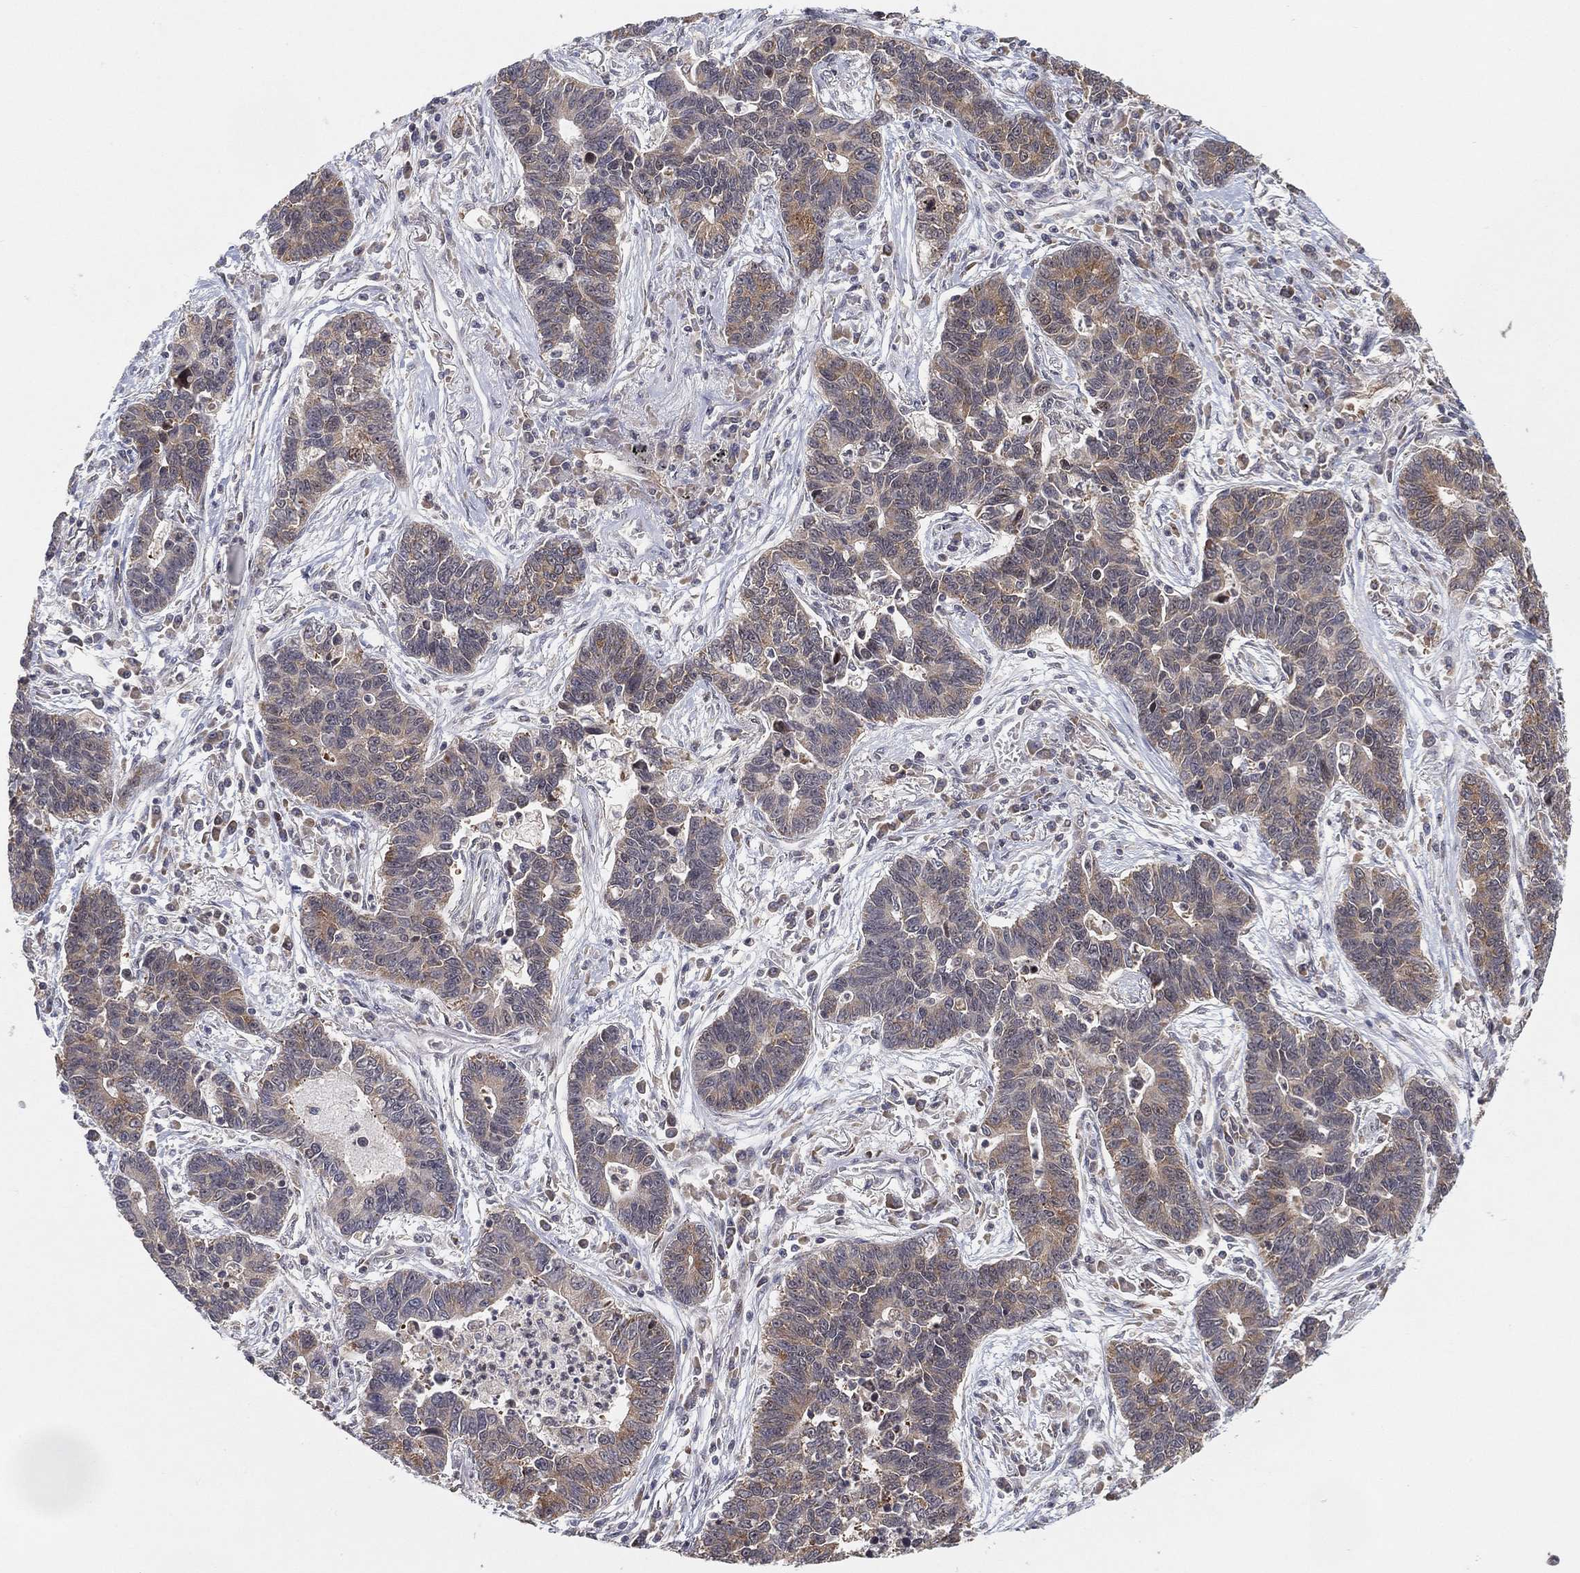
{"staining": {"intensity": "weak", "quantity": "<25%", "location": "cytoplasmic/membranous"}, "tissue": "lung cancer", "cell_type": "Tumor cells", "image_type": "cancer", "snomed": [{"axis": "morphology", "description": "Adenocarcinoma, NOS"}, {"axis": "topography", "description": "Lung"}], "caption": "This is a histopathology image of IHC staining of adenocarcinoma (lung), which shows no staining in tumor cells.", "gene": "TMTC4", "patient": {"sex": "female", "age": 57}}